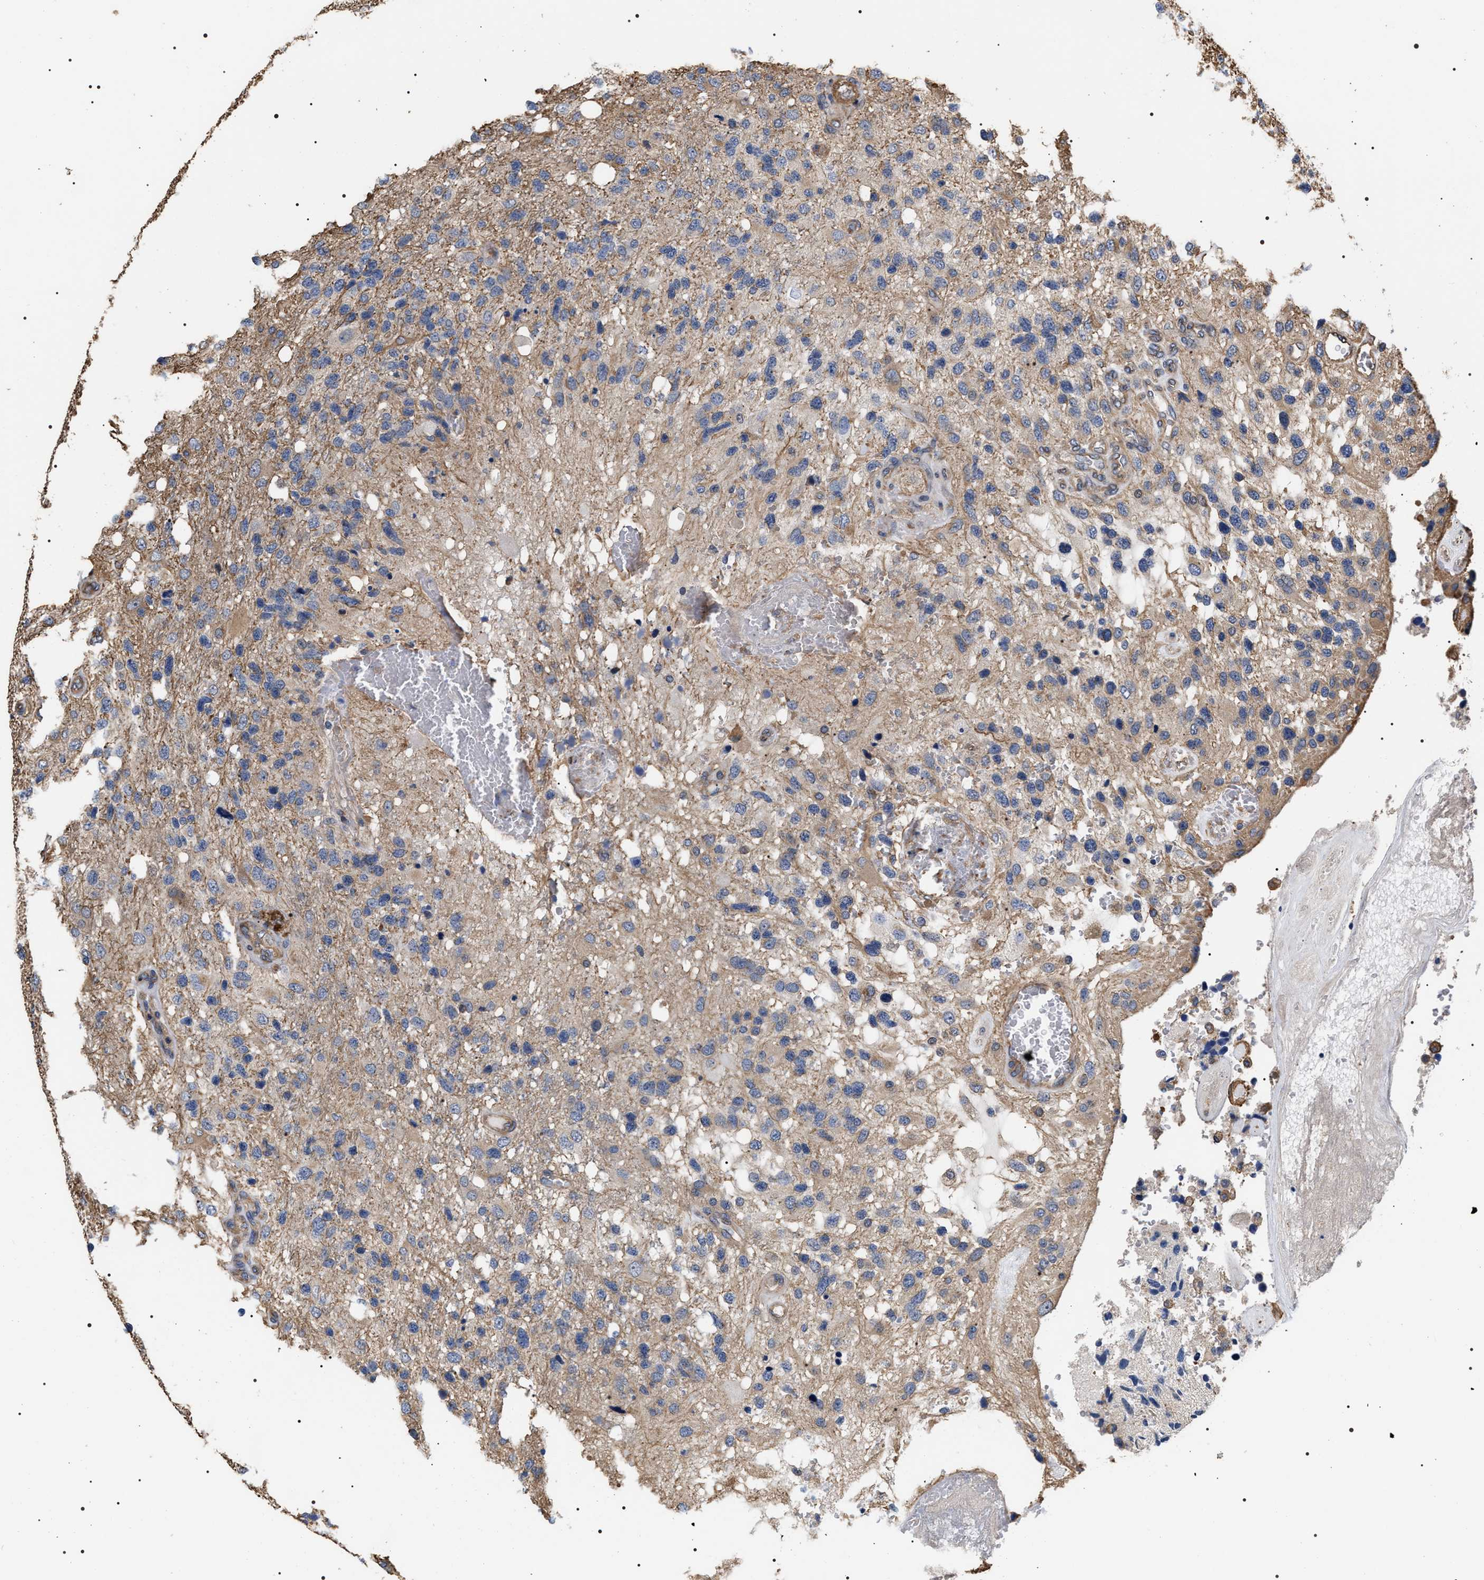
{"staining": {"intensity": "weak", "quantity": "25%-75%", "location": "cytoplasmic/membranous"}, "tissue": "glioma", "cell_type": "Tumor cells", "image_type": "cancer", "snomed": [{"axis": "morphology", "description": "Glioma, malignant, High grade"}, {"axis": "topography", "description": "Brain"}], "caption": "High-power microscopy captured an immunohistochemistry histopathology image of glioma, revealing weak cytoplasmic/membranous positivity in about 25%-75% of tumor cells. Nuclei are stained in blue.", "gene": "TSPAN33", "patient": {"sex": "female", "age": 58}}